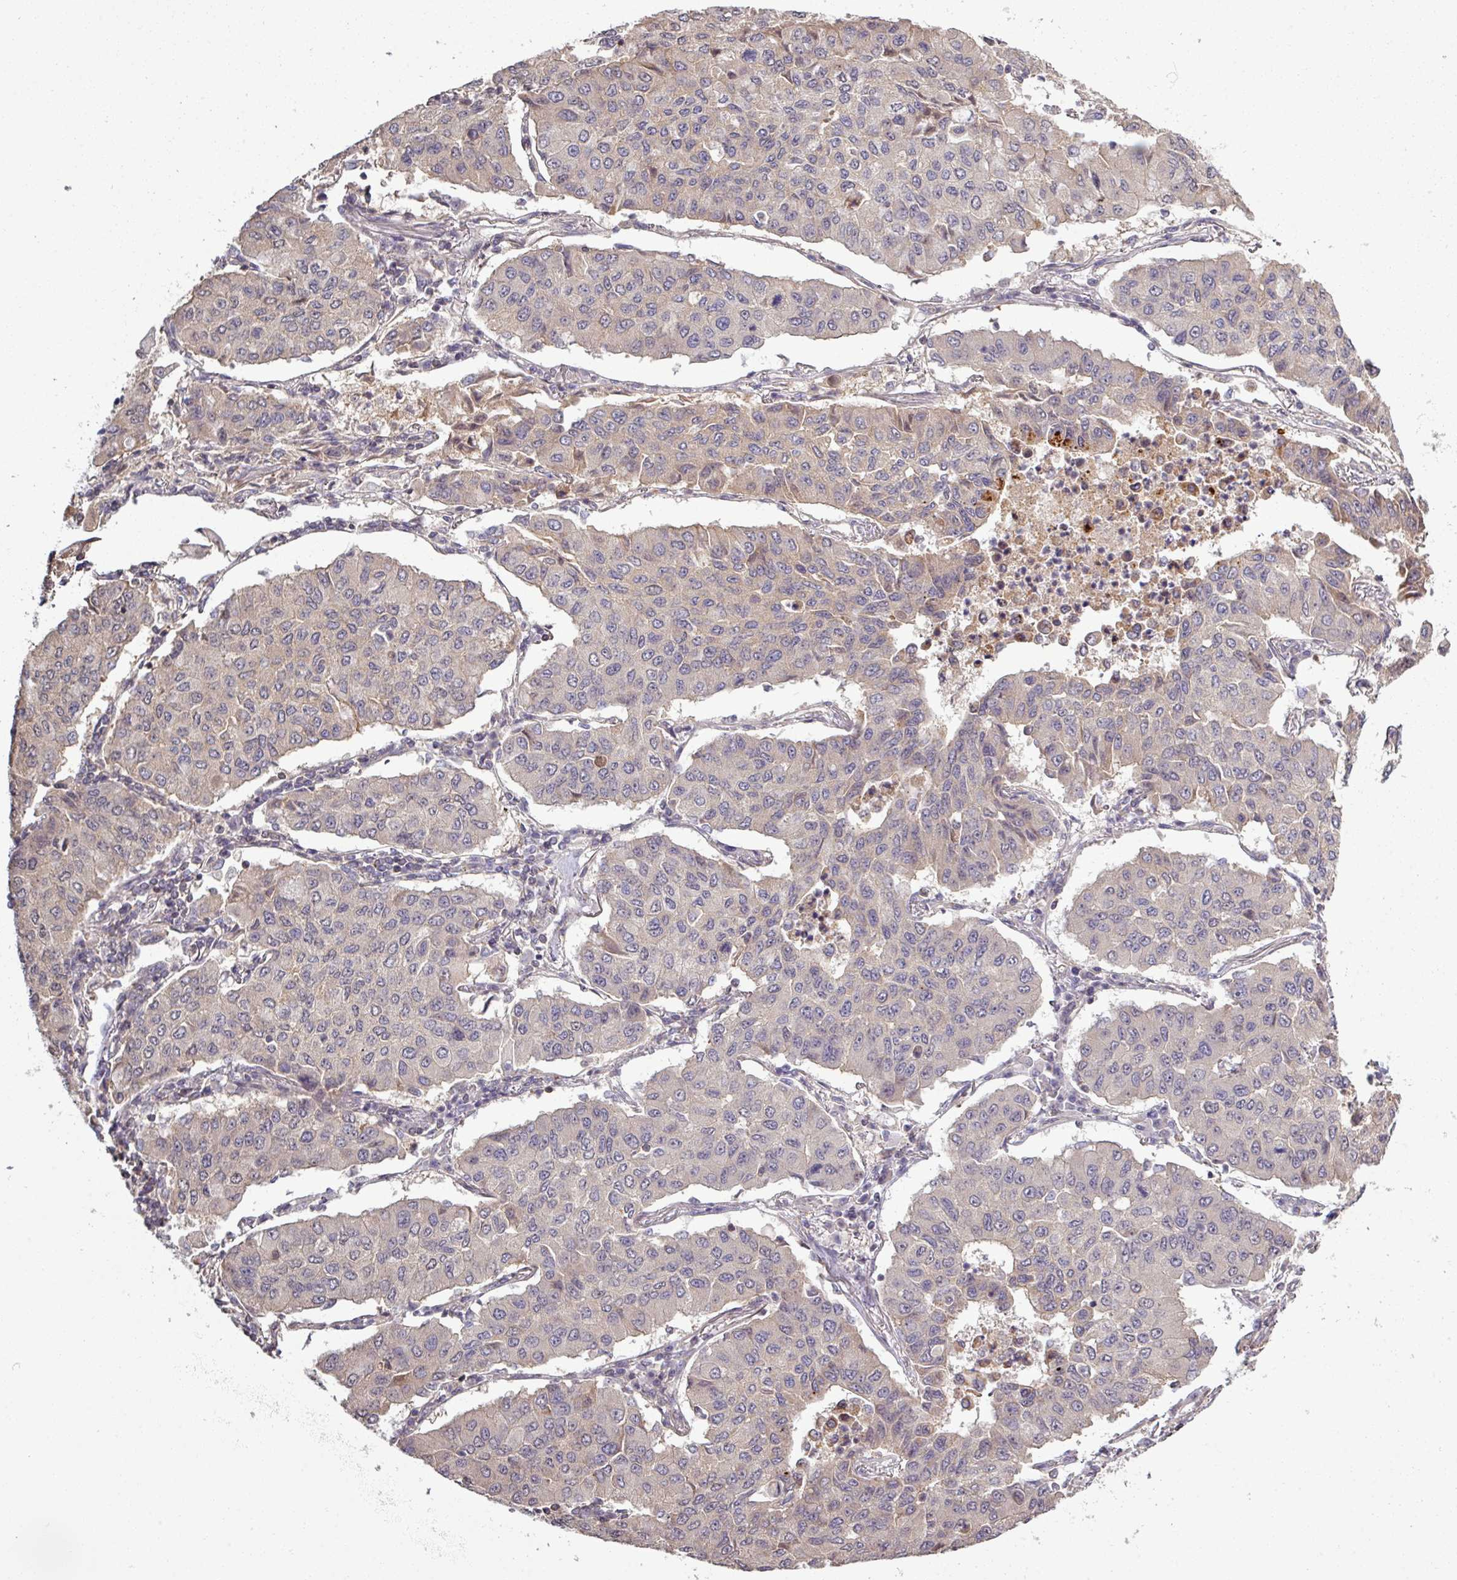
{"staining": {"intensity": "weak", "quantity": "<25%", "location": "cytoplasmic/membranous"}, "tissue": "lung cancer", "cell_type": "Tumor cells", "image_type": "cancer", "snomed": [{"axis": "morphology", "description": "Squamous cell carcinoma, NOS"}, {"axis": "topography", "description": "Lung"}], "caption": "DAB (3,3'-diaminobenzidine) immunohistochemical staining of human squamous cell carcinoma (lung) demonstrates no significant positivity in tumor cells.", "gene": "TUSC3", "patient": {"sex": "male", "age": 74}}